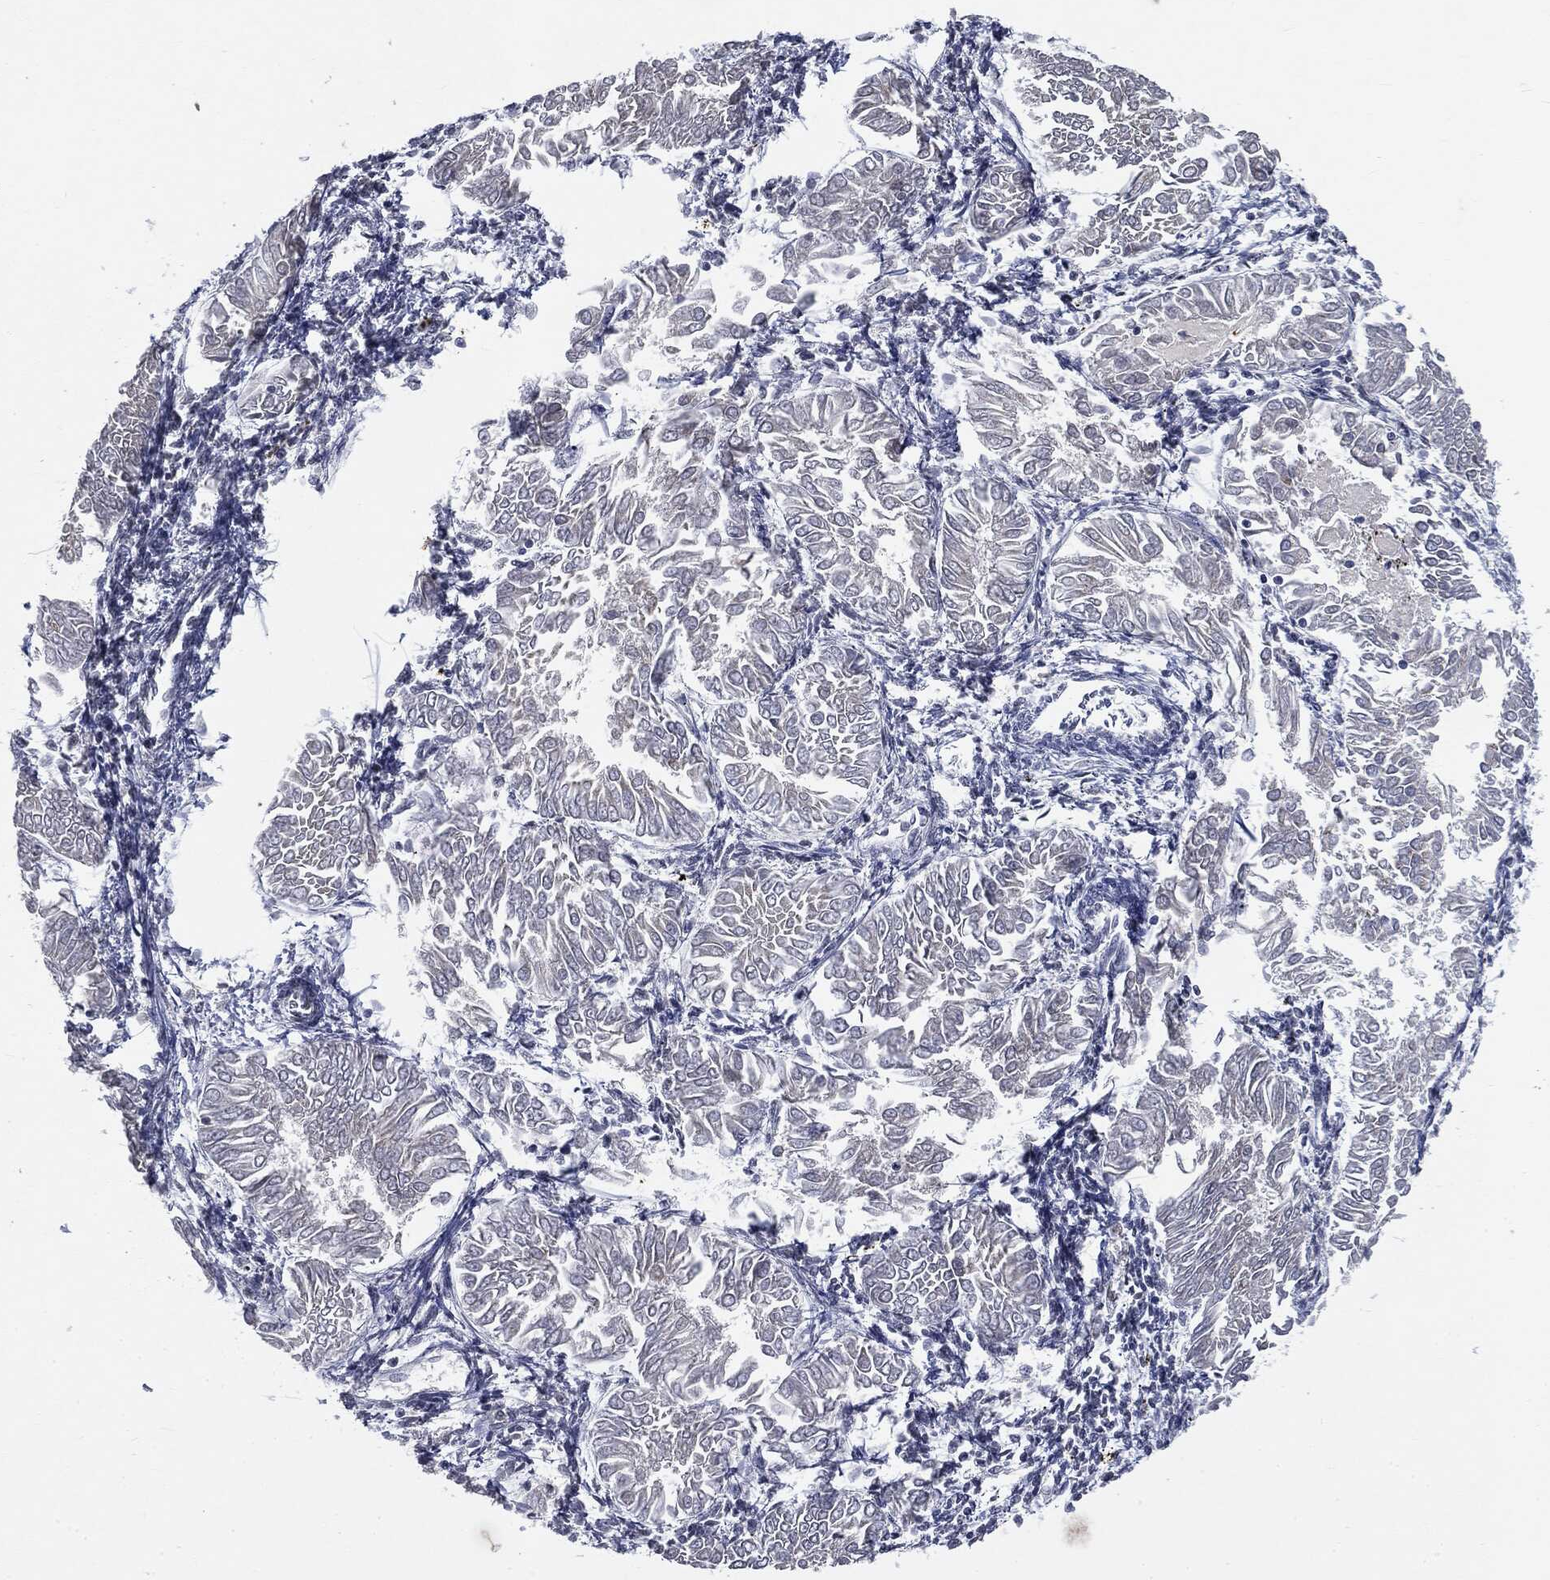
{"staining": {"intensity": "negative", "quantity": "none", "location": "none"}, "tissue": "endometrial cancer", "cell_type": "Tumor cells", "image_type": "cancer", "snomed": [{"axis": "morphology", "description": "Adenocarcinoma, NOS"}, {"axis": "topography", "description": "Endometrium"}], "caption": "Endometrial cancer was stained to show a protein in brown. There is no significant positivity in tumor cells.", "gene": "CASD1", "patient": {"sex": "female", "age": 53}}